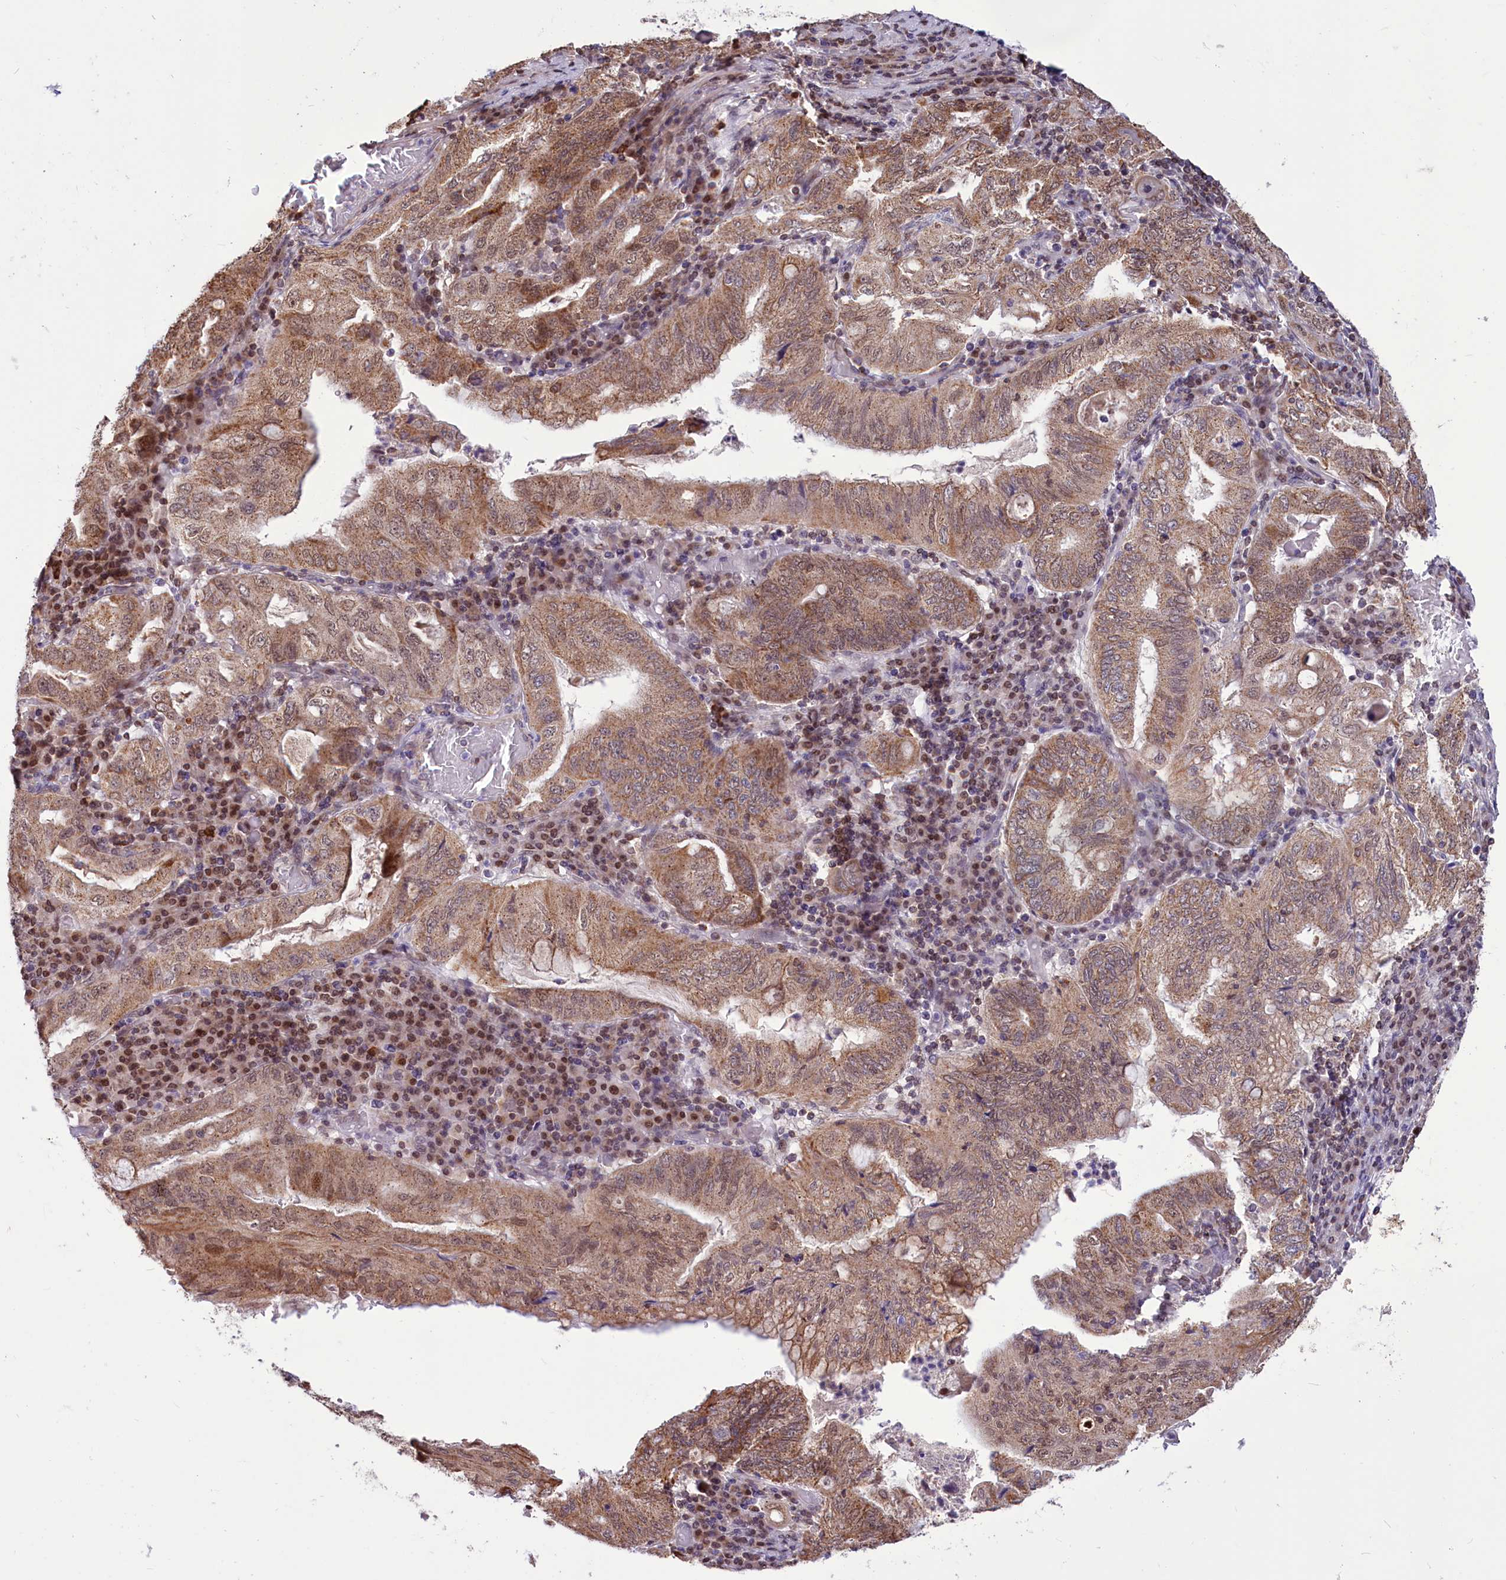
{"staining": {"intensity": "moderate", "quantity": ">75%", "location": "cytoplasmic/membranous,nuclear"}, "tissue": "stomach cancer", "cell_type": "Tumor cells", "image_type": "cancer", "snomed": [{"axis": "morphology", "description": "Normal tissue, NOS"}, {"axis": "morphology", "description": "Adenocarcinoma, NOS"}, {"axis": "topography", "description": "Esophagus"}, {"axis": "topography", "description": "Stomach, upper"}, {"axis": "topography", "description": "Peripheral nerve tissue"}], "caption": "The photomicrograph demonstrates immunohistochemical staining of stomach adenocarcinoma. There is moderate cytoplasmic/membranous and nuclear expression is seen in about >75% of tumor cells. Immunohistochemistry stains the protein of interest in brown and the nuclei are stained blue.", "gene": "PHC3", "patient": {"sex": "male", "age": 62}}